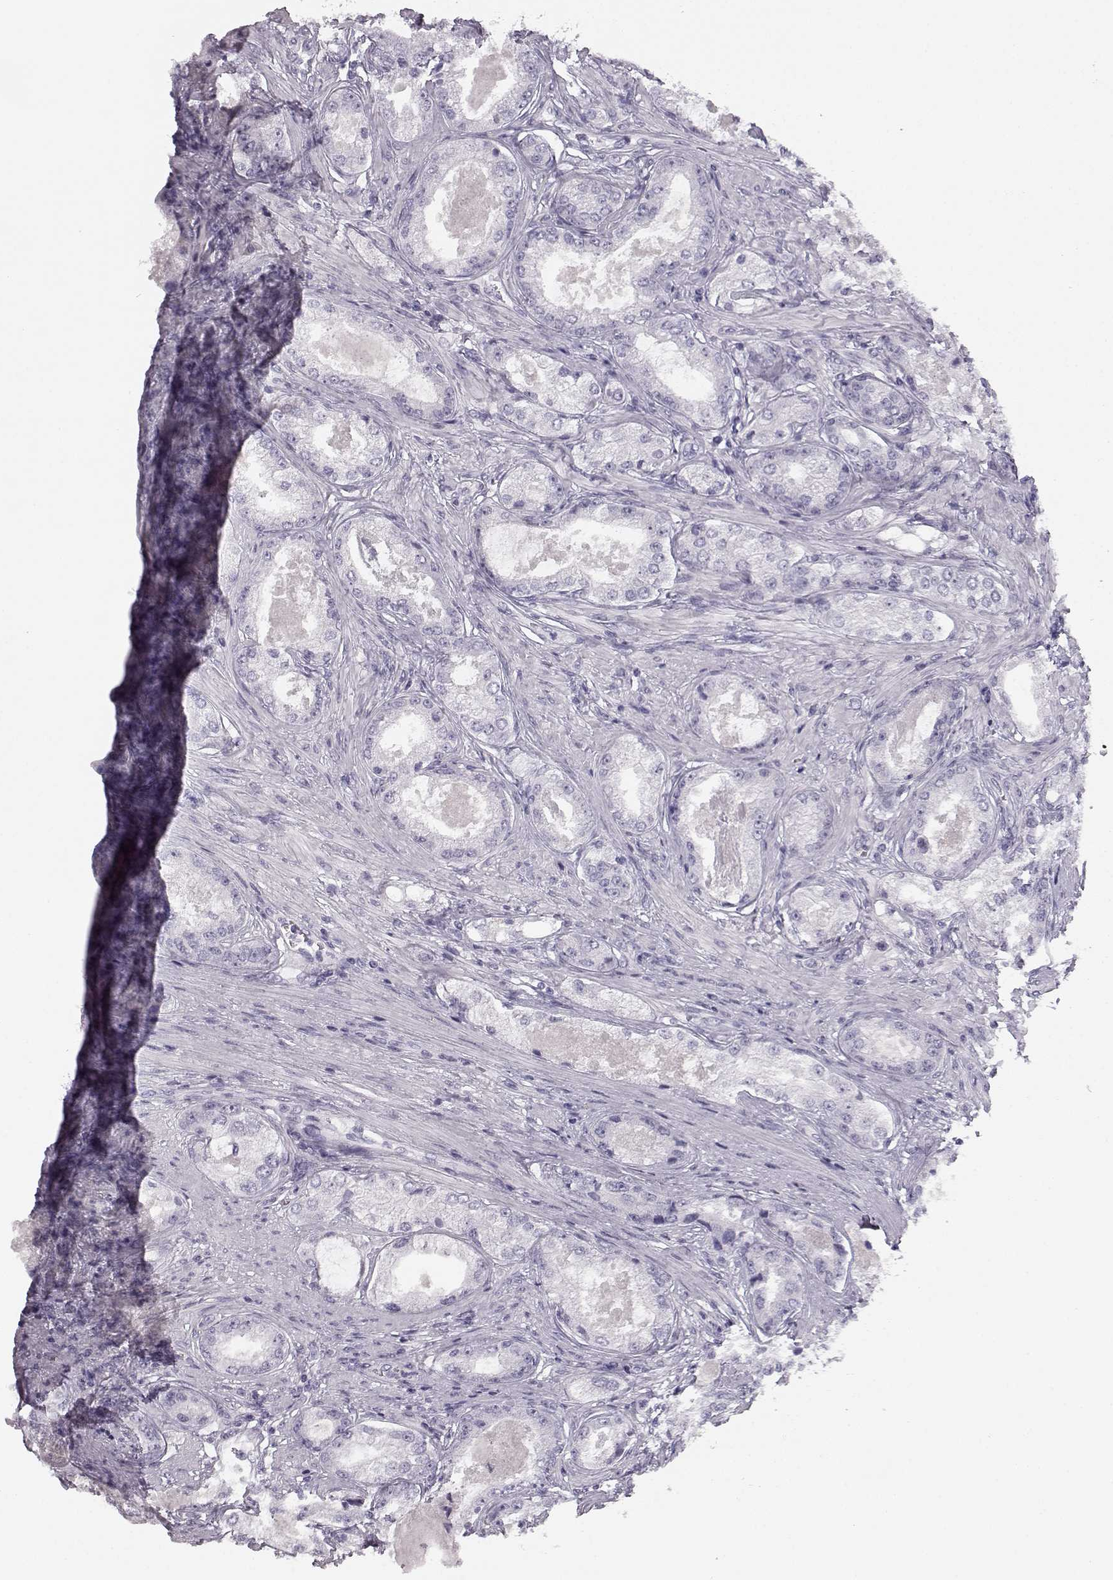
{"staining": {"intensity": "negative", "quantity": "none", "location": "none"}, "tissue": "prostate cancer", "cell_type": "Tumor cells", "image_type": "cancer", "snomed": [{"axis": "morphology", "description": "Adenocarcinoma, Low grade"}, {"axis": "topography", "description": "Prostate"}], "caption": "Tumor cells show no significant protein expression in prostate cancer.", "gene": "BFSP2", "patient": {"sex": "male", "age": 68}}